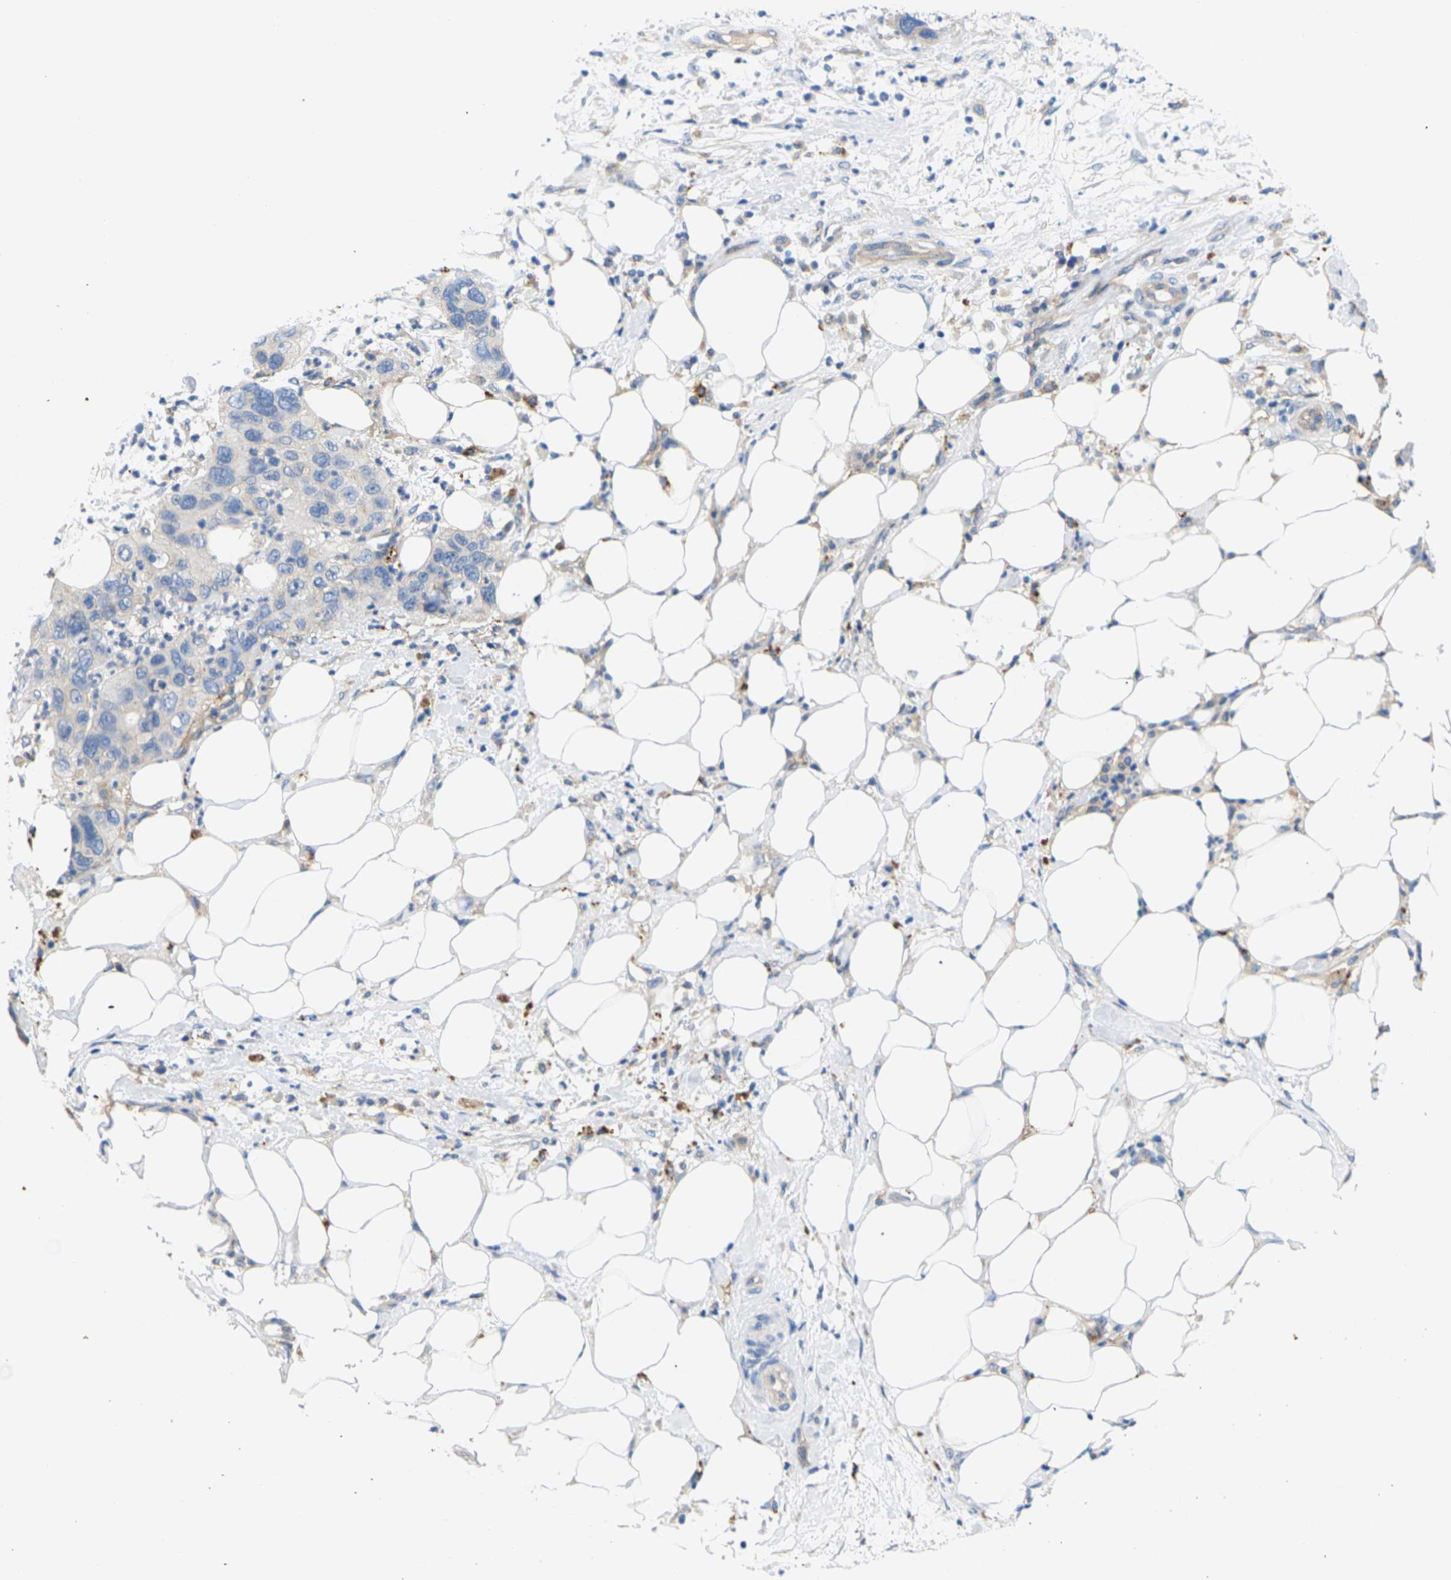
{"staining": {"intensity": "negative", "quantity": "none", "location": "none"}, "tissue": "pancreatic cancer", "cell_type": "Tumor cells", "image_type": "cancer", "snomed": [{"axis": "morphology", "description": "Adenocarcinoma, NOS"}, {"axis": "topography", "description": "Pancreas"}], "caption": "Tumor cells are negative for brown protein staining in adenocarcinoma (pancreatic). Nuclei are stained in blue.", "gene": "ITGA5", "patient": {"sex": "female", "age": 71}}